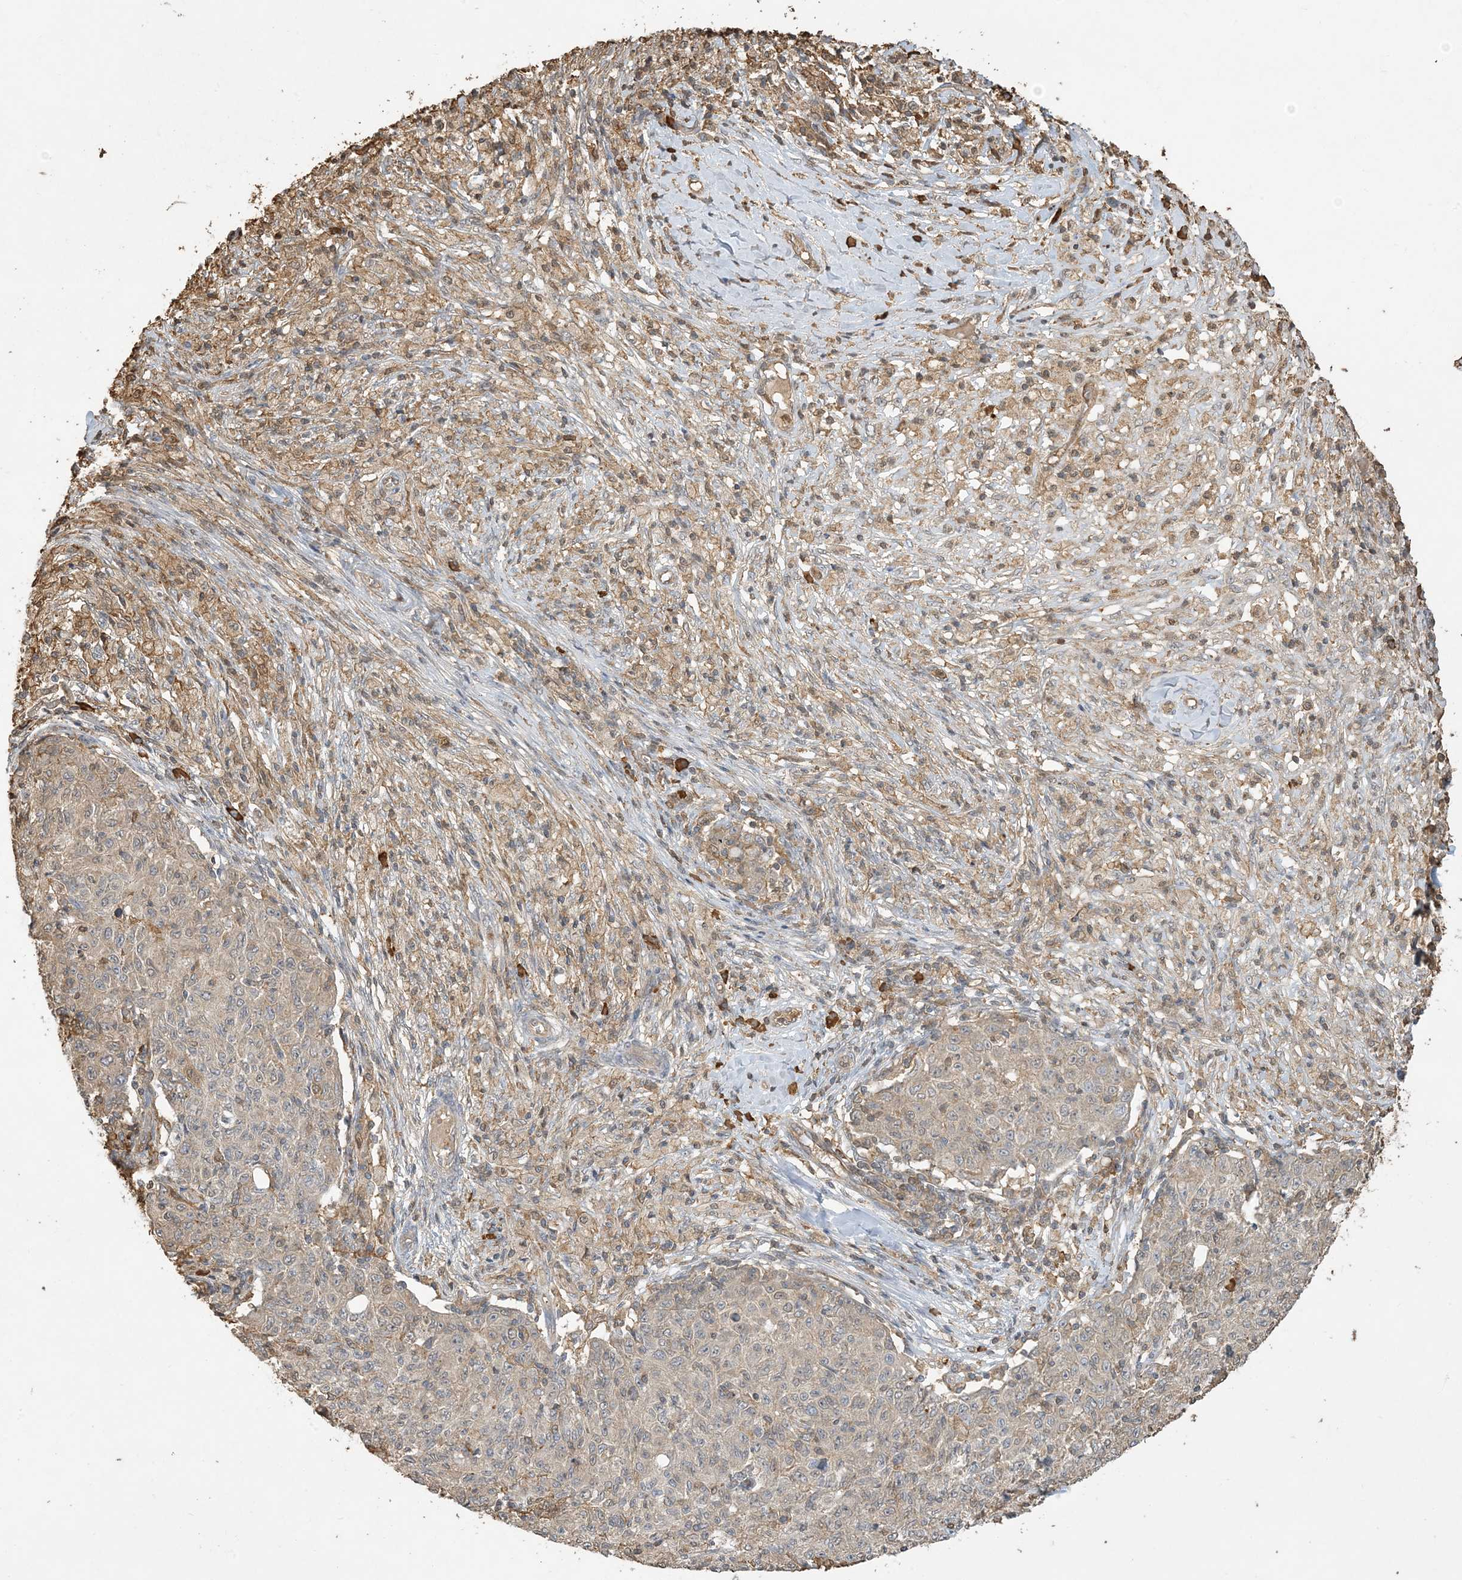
{"staining": {"intensity": "weak", "quantity": "<25%", "location": "cytoplasmic/membranous"}, "tissue": "ovarian cancer", "cell_type": "Tumor cells", "image_type": "cancer", "snomed": [{"axis": "morphology", "description": "Carcinoma, endometroid"}, {"axis": "topography", "description": "Ovary"}], "caption": "Immunohistochemical staining of endometroid carcinoma (ovarian) displays no significant expression in tumor cells.", "gene": "TMSB4X", "patient": {"sex": "female", "age": 42}}